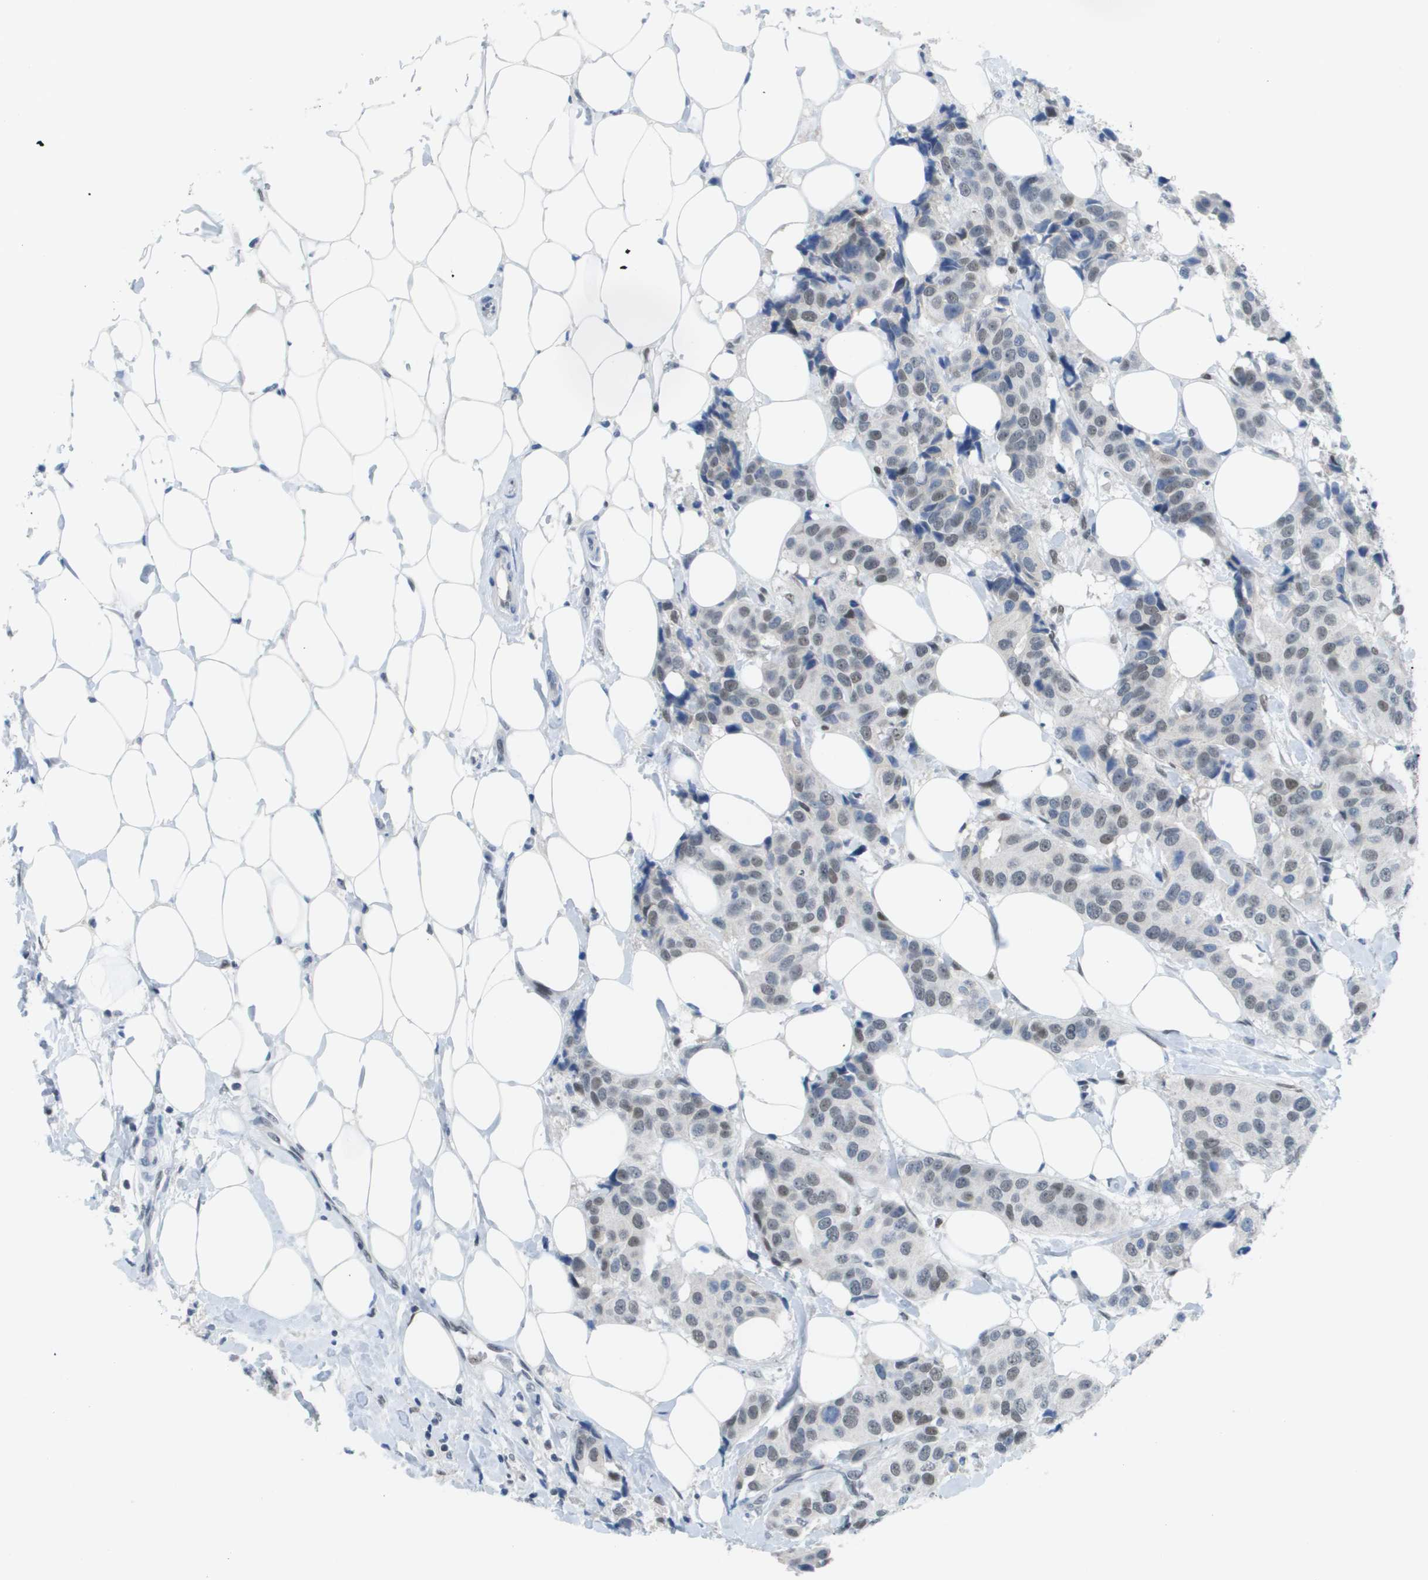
{"staining": {"intensity": "weak", "quantity": "25%-75%", "location": "nuclear"}, "tissue": "breast cancer", "cell_type": "Tumor cells", "image_type": "cancer", "snomed": [{"axis": "morphology", "description": "Normal tissue, NOS"}, {"axis": "morphology", "description": "Duct carcinoma"}, {"axis": "topography", "description": "Breast"}], "caption": "Immunohistochemistry of human breast invasive ductal carcinoma exhibits low levels of weak nuclear expression in about 25%-75% of tumor cells.", "gene": "TP53RK", "patient": {"sex": "female", "age": 39}}